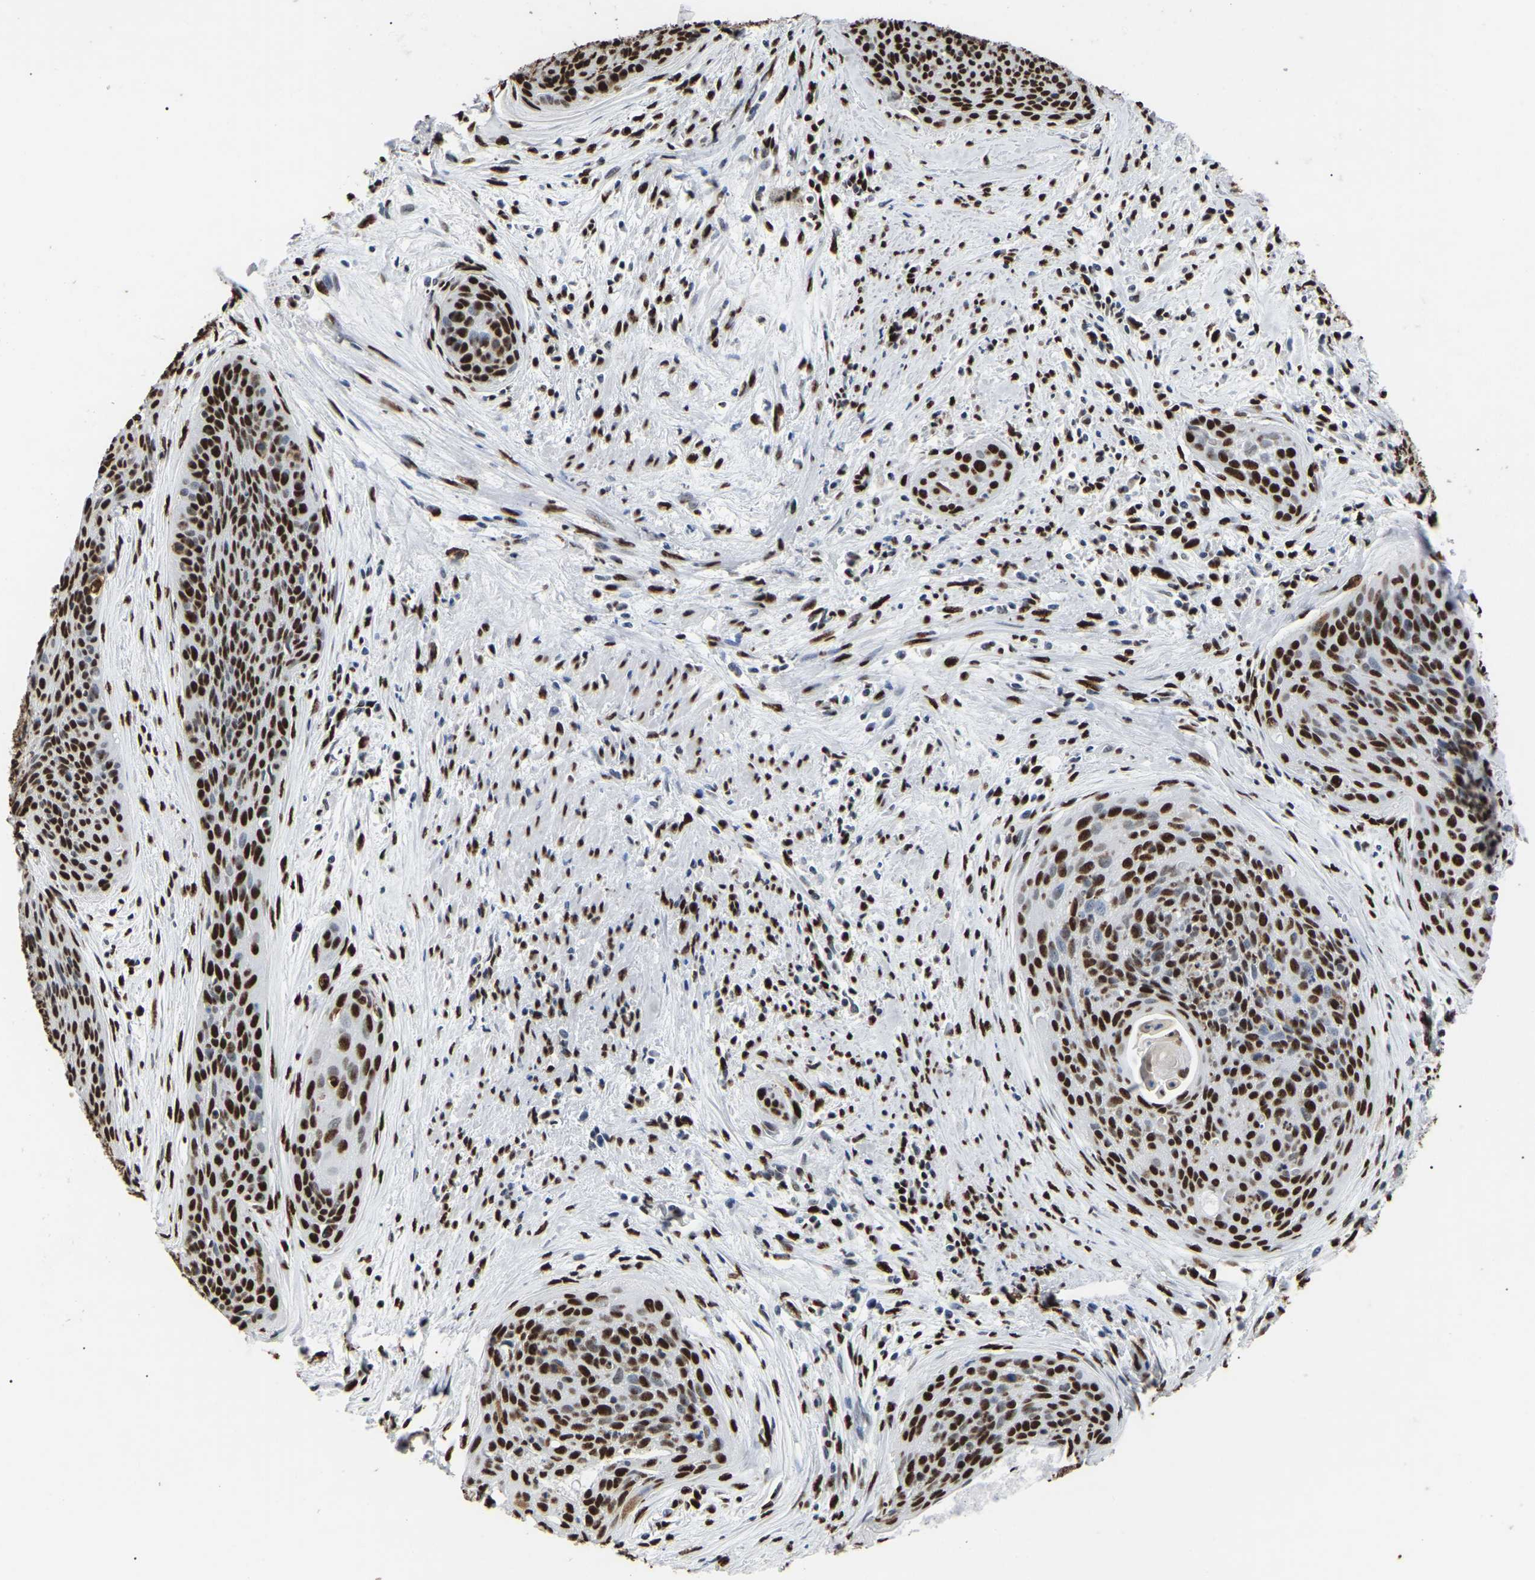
{"staining": {"intensity": "strong", "quantity": ">75%", "location": "nuclear"}, "tissue": "cervical cancer", "cell_type": "Tumor cells", "image_type": "cancer", "snomed": [{"axis": "morphology", "description": "Squamous cell carcinoma, NOS"}, {"axis": "topography", "description": "Cervix"}], "caption": "Immunohistochemistry image of cervical cancer stained for a protein (brown), which displays high levels of strong nuclear positivity in approximately >75% of tumor cells.", "gene": "RBL2", "patient": {"sex": "female", "age": 55}}